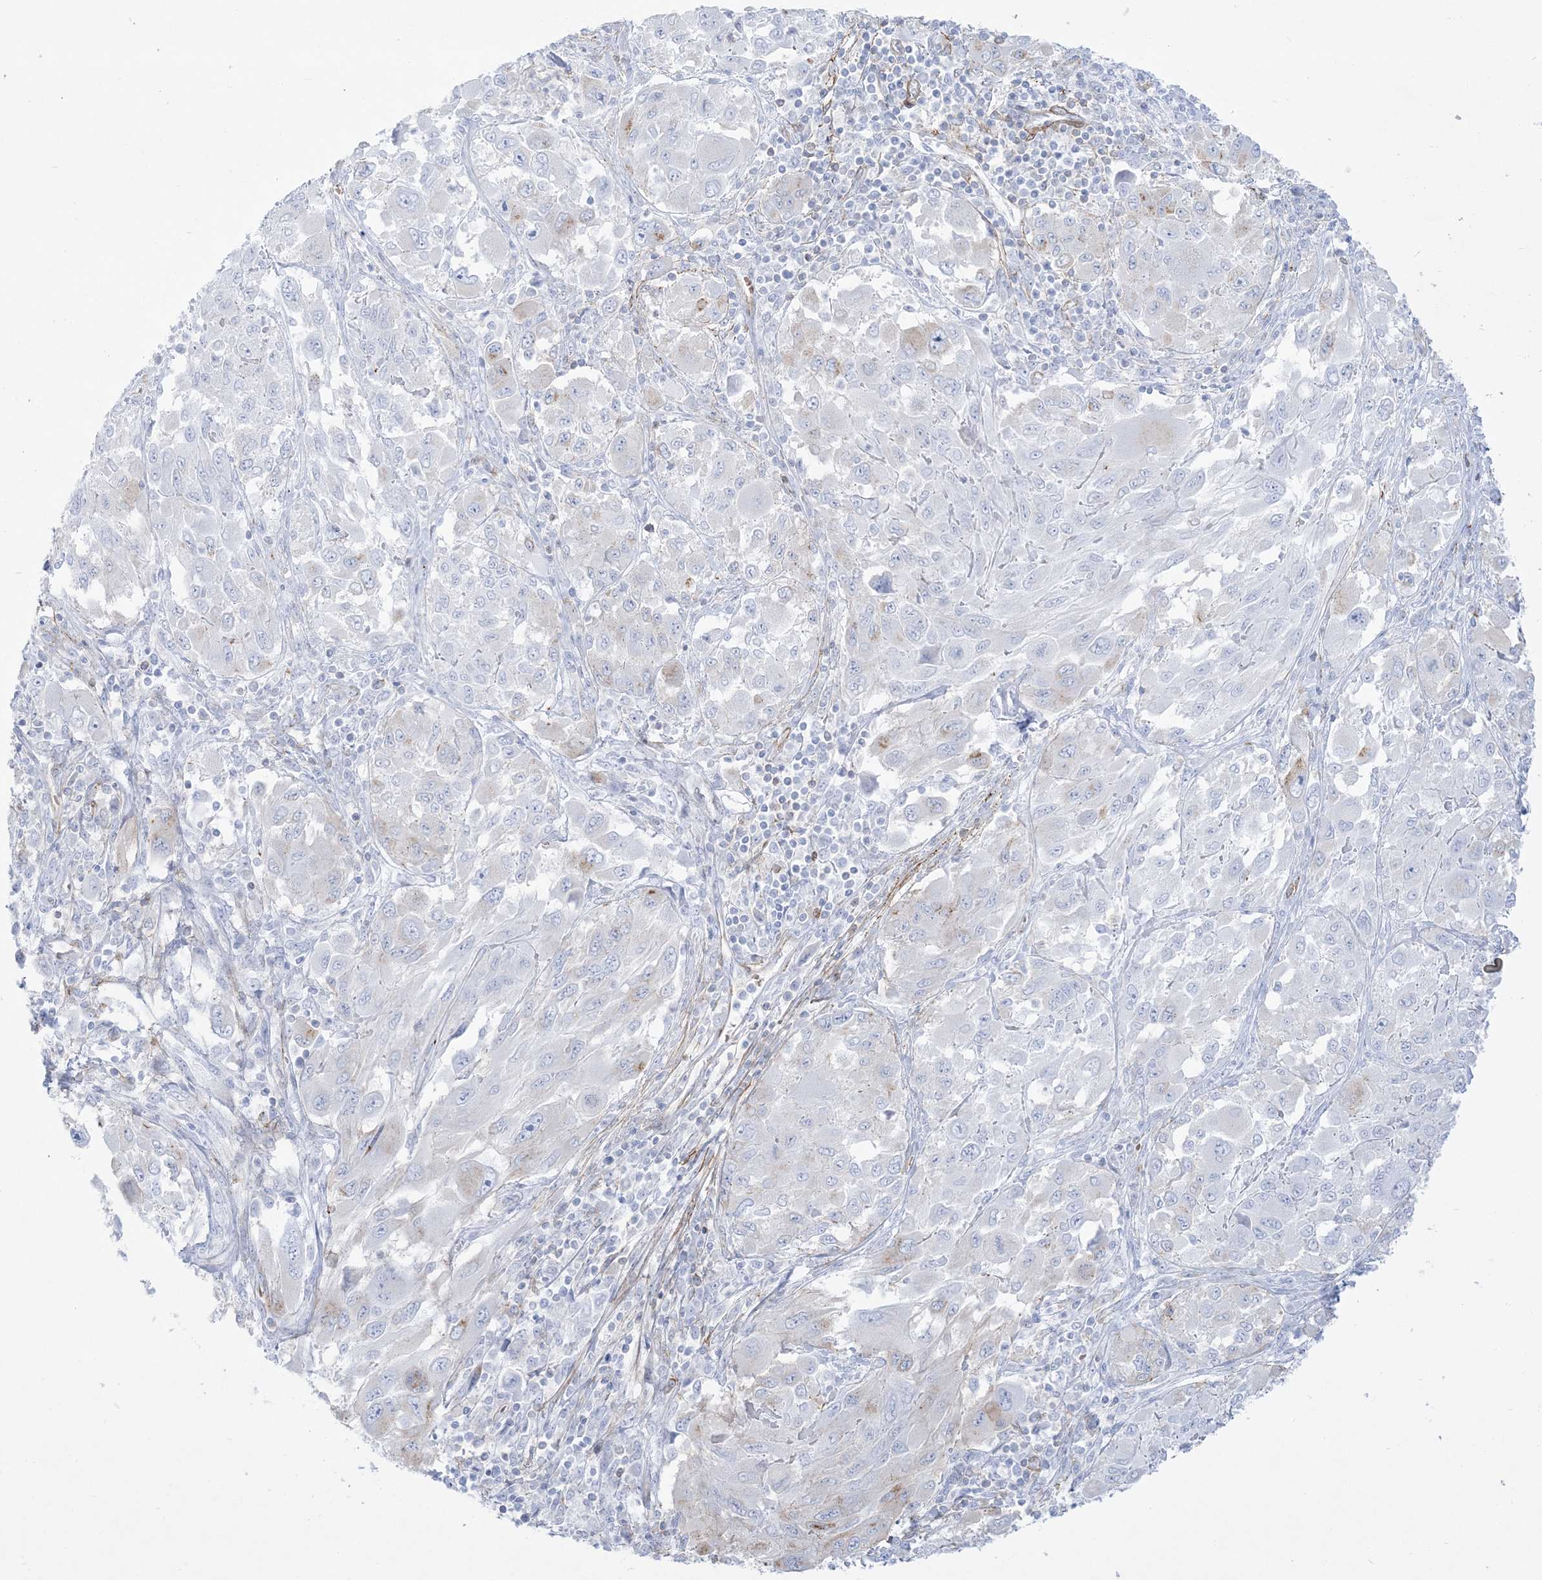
{"staining": {"intensity": "negative", "quantity": "none", "location": "none"}, "tissue": "melanoma", "cell_type": "Tumor cells", "image_type": "cancer", "snomed": [{"axis": "morphology", "description": "Malignant melanoma, NOS"}, {"axis": "topography", "description": "Skin"}], "caption": "A histopathology image of human melanoma is negative for staining in tumor cells.", "gene": "B3GNT7", "patient": {"sex": "female", "age": 91}}